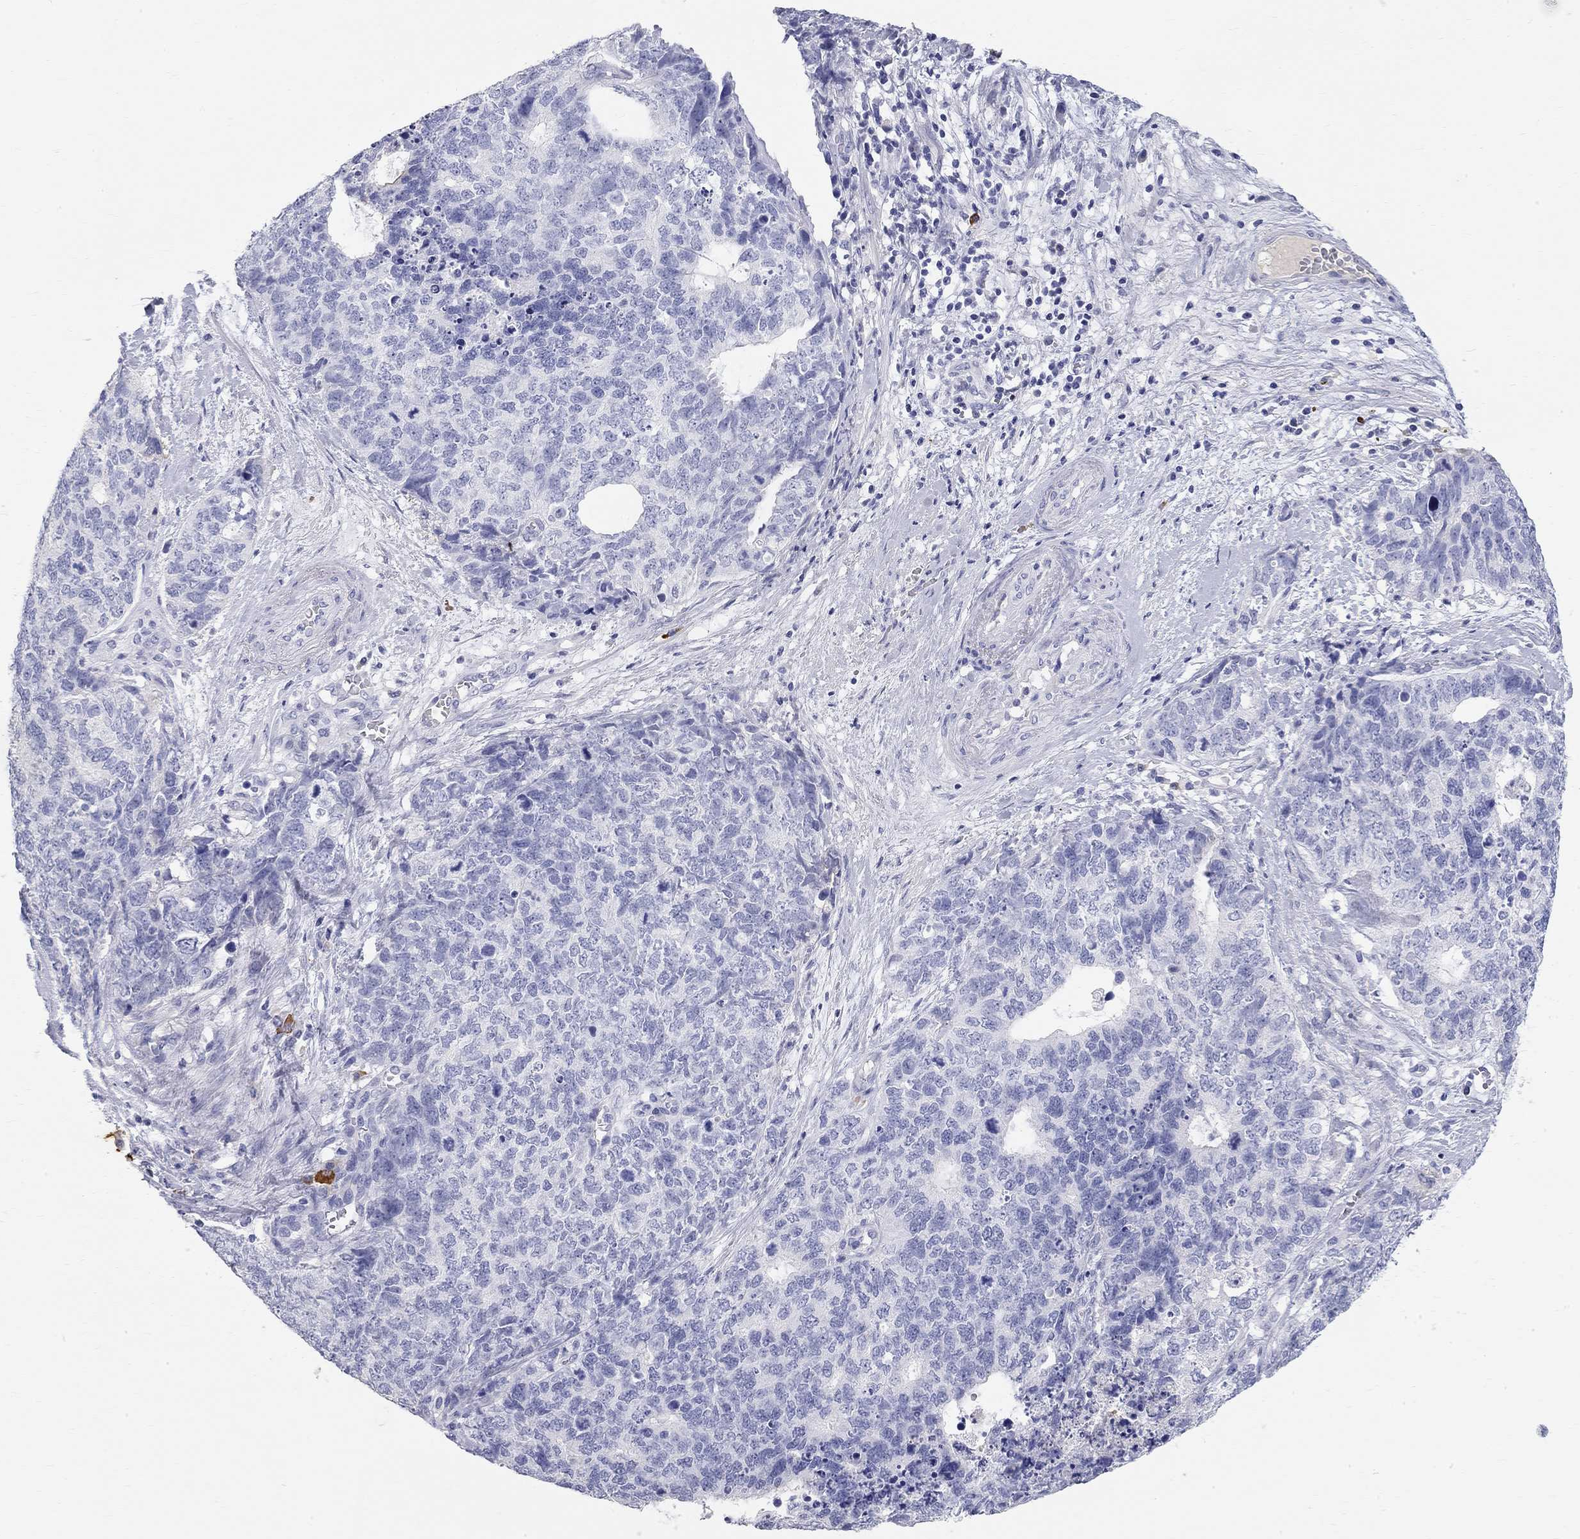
{"staining": {"intensity": "negative", "quantity": "none", "location": "none"}, "tissue": "cervical cancer", "cell_type": "Tumor cells", "image_type": "cancer", "snomed": [{"axis": "morphology", "description": "Squamous cell carcinoma, NOS"}, {"axis": "topography", "description": "Cervix"}], "caption": "This is a photomicrograph of immunohistochemistry staining of cervical cancer (squamous cell carcinoma), which shows no staining in tumor cells.", "gene": "PHOX2B", "patient": {"sex": "female", "age": 63}}